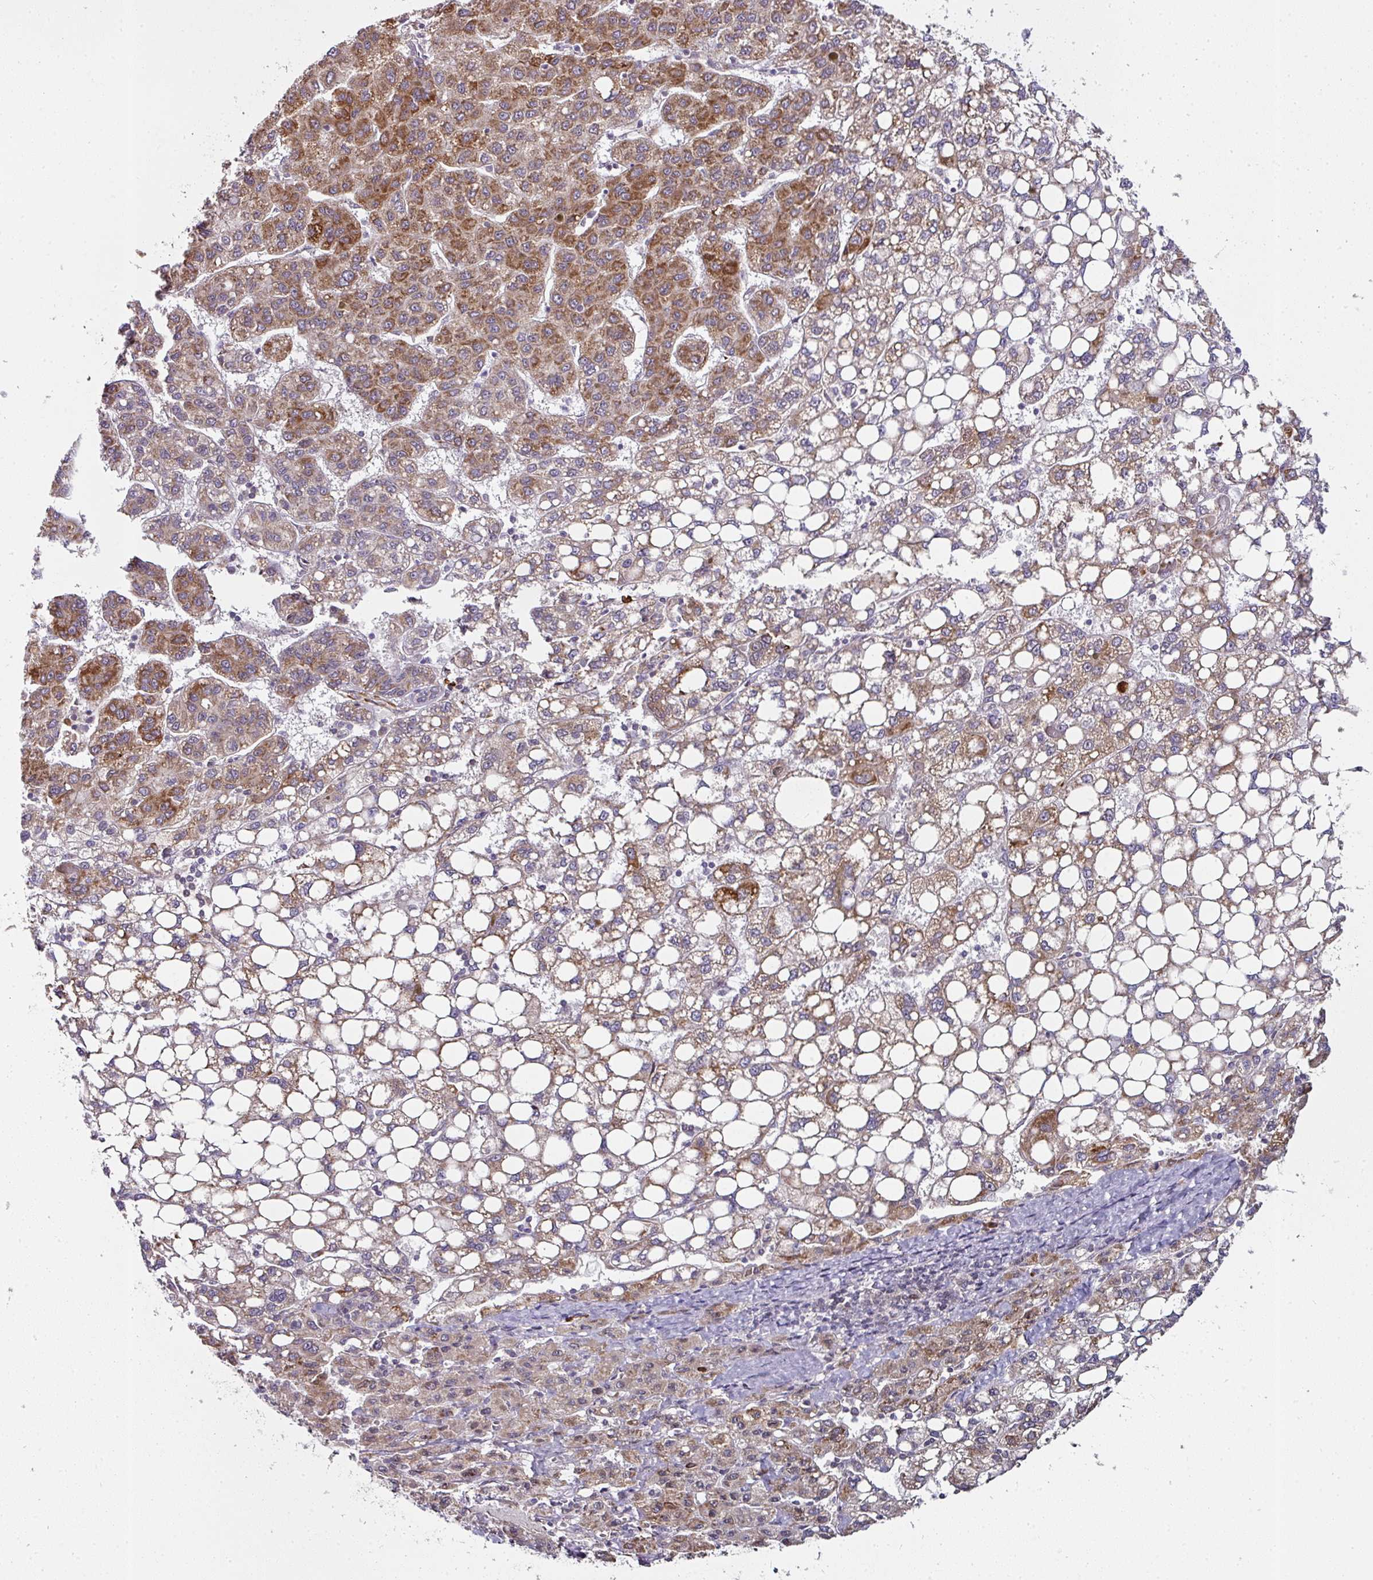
{"staining": {"intensity": "moderate", "quantity": ">75%", "location": "cytoplasmic/membranous"}, "tissue": "liver cancer", "cell_type": "Tumor cells", "image_type": "cancer", "snomed": [{"axis": "morphology", "description": "Carcinoma, Hepatocellular, NOS"}, {"axis": "topography", "description": "Liver"}], "caption": "Human liver cancer stained for a protein (brown) shows moderate cytoplasmic/membranous positive staining in about >75% of tumor cells.", "gene": "APOLD1", "patient": {"sex": "female", "age": 82}}